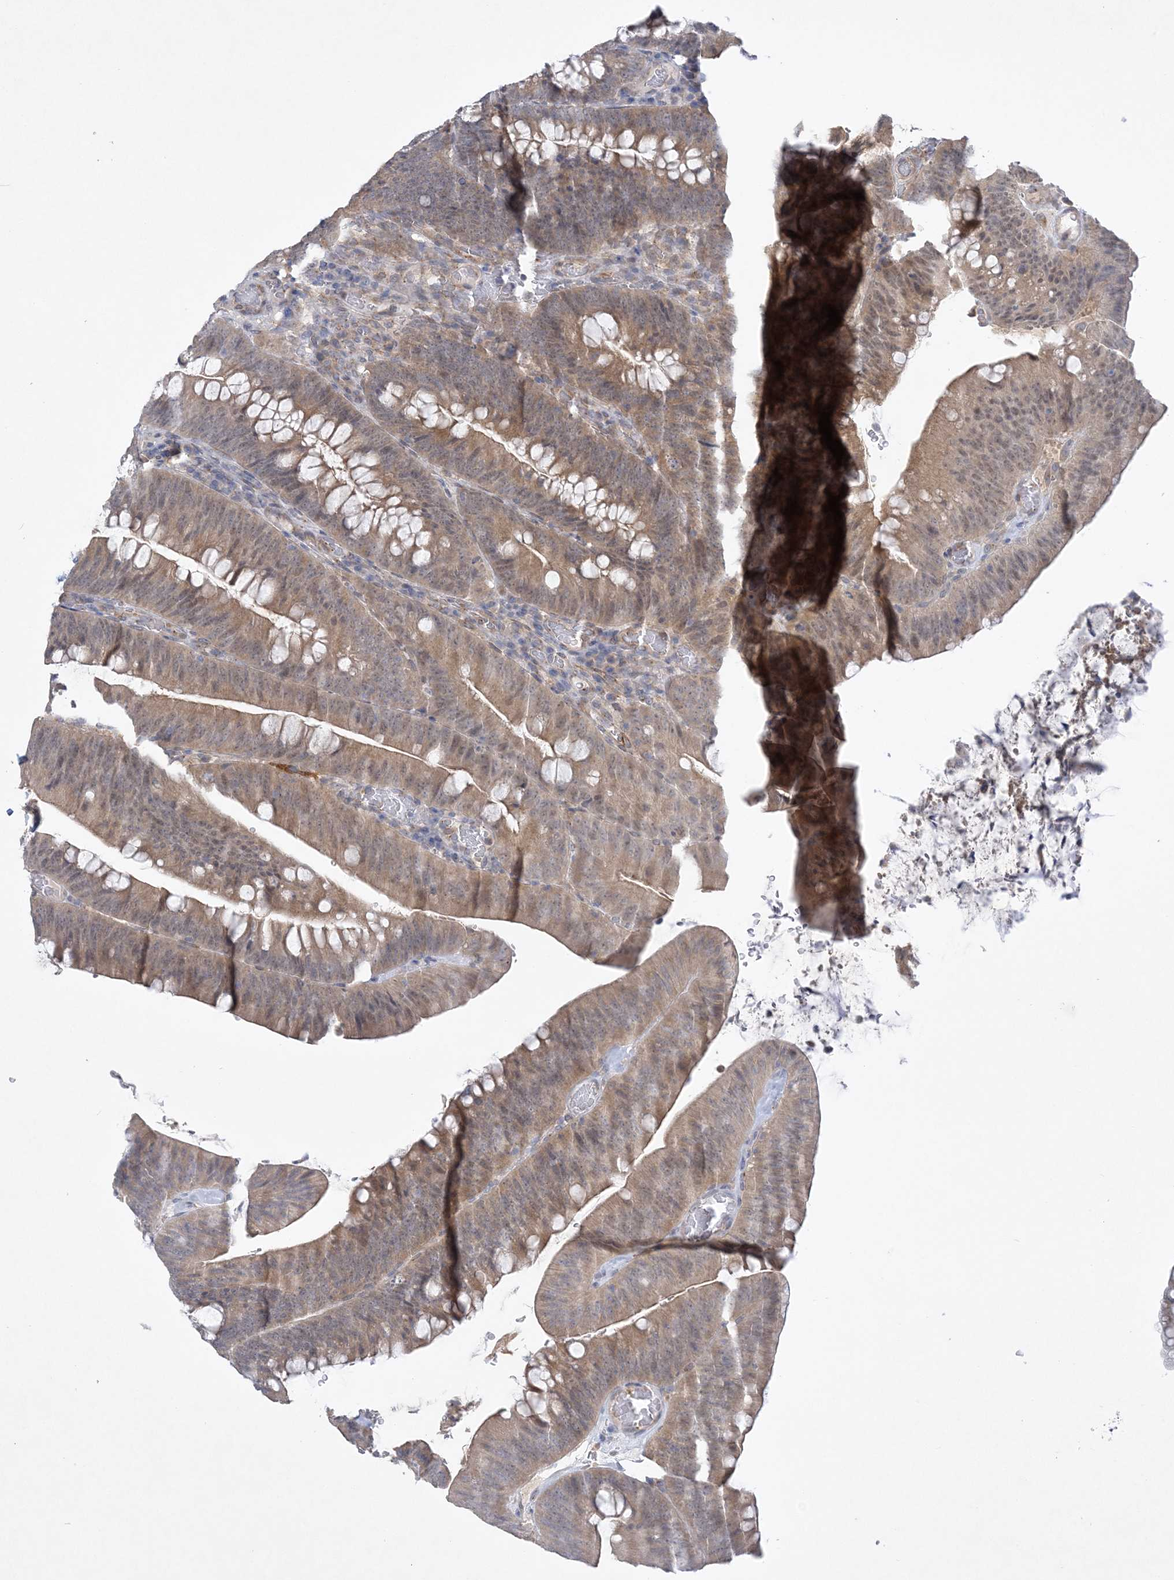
{"staining": {"intensity": "moderate", "quantity": ">75%", "location": "cytoplasmic/membranous,nuclear"}, "tissue": "colorectal cancer", "cell_type": "Tumor cells", "image_type": "cancer", "snomed": [{"axis": "morphology", "description": "Normal tissue, NOS"}, {"axis": "topography", "description": "Colon"}], "caption": "Immunohistochemical staining of human colorectal cancer displays medium levels of moderate cytoplasmic/membranous and nuclear expression in about >75% of tumor cells. (DAB IHC with brightfield microscopy, high magnification).", "gene": "ANKRD35", "patient": {"sex": "female", "age": 82}}